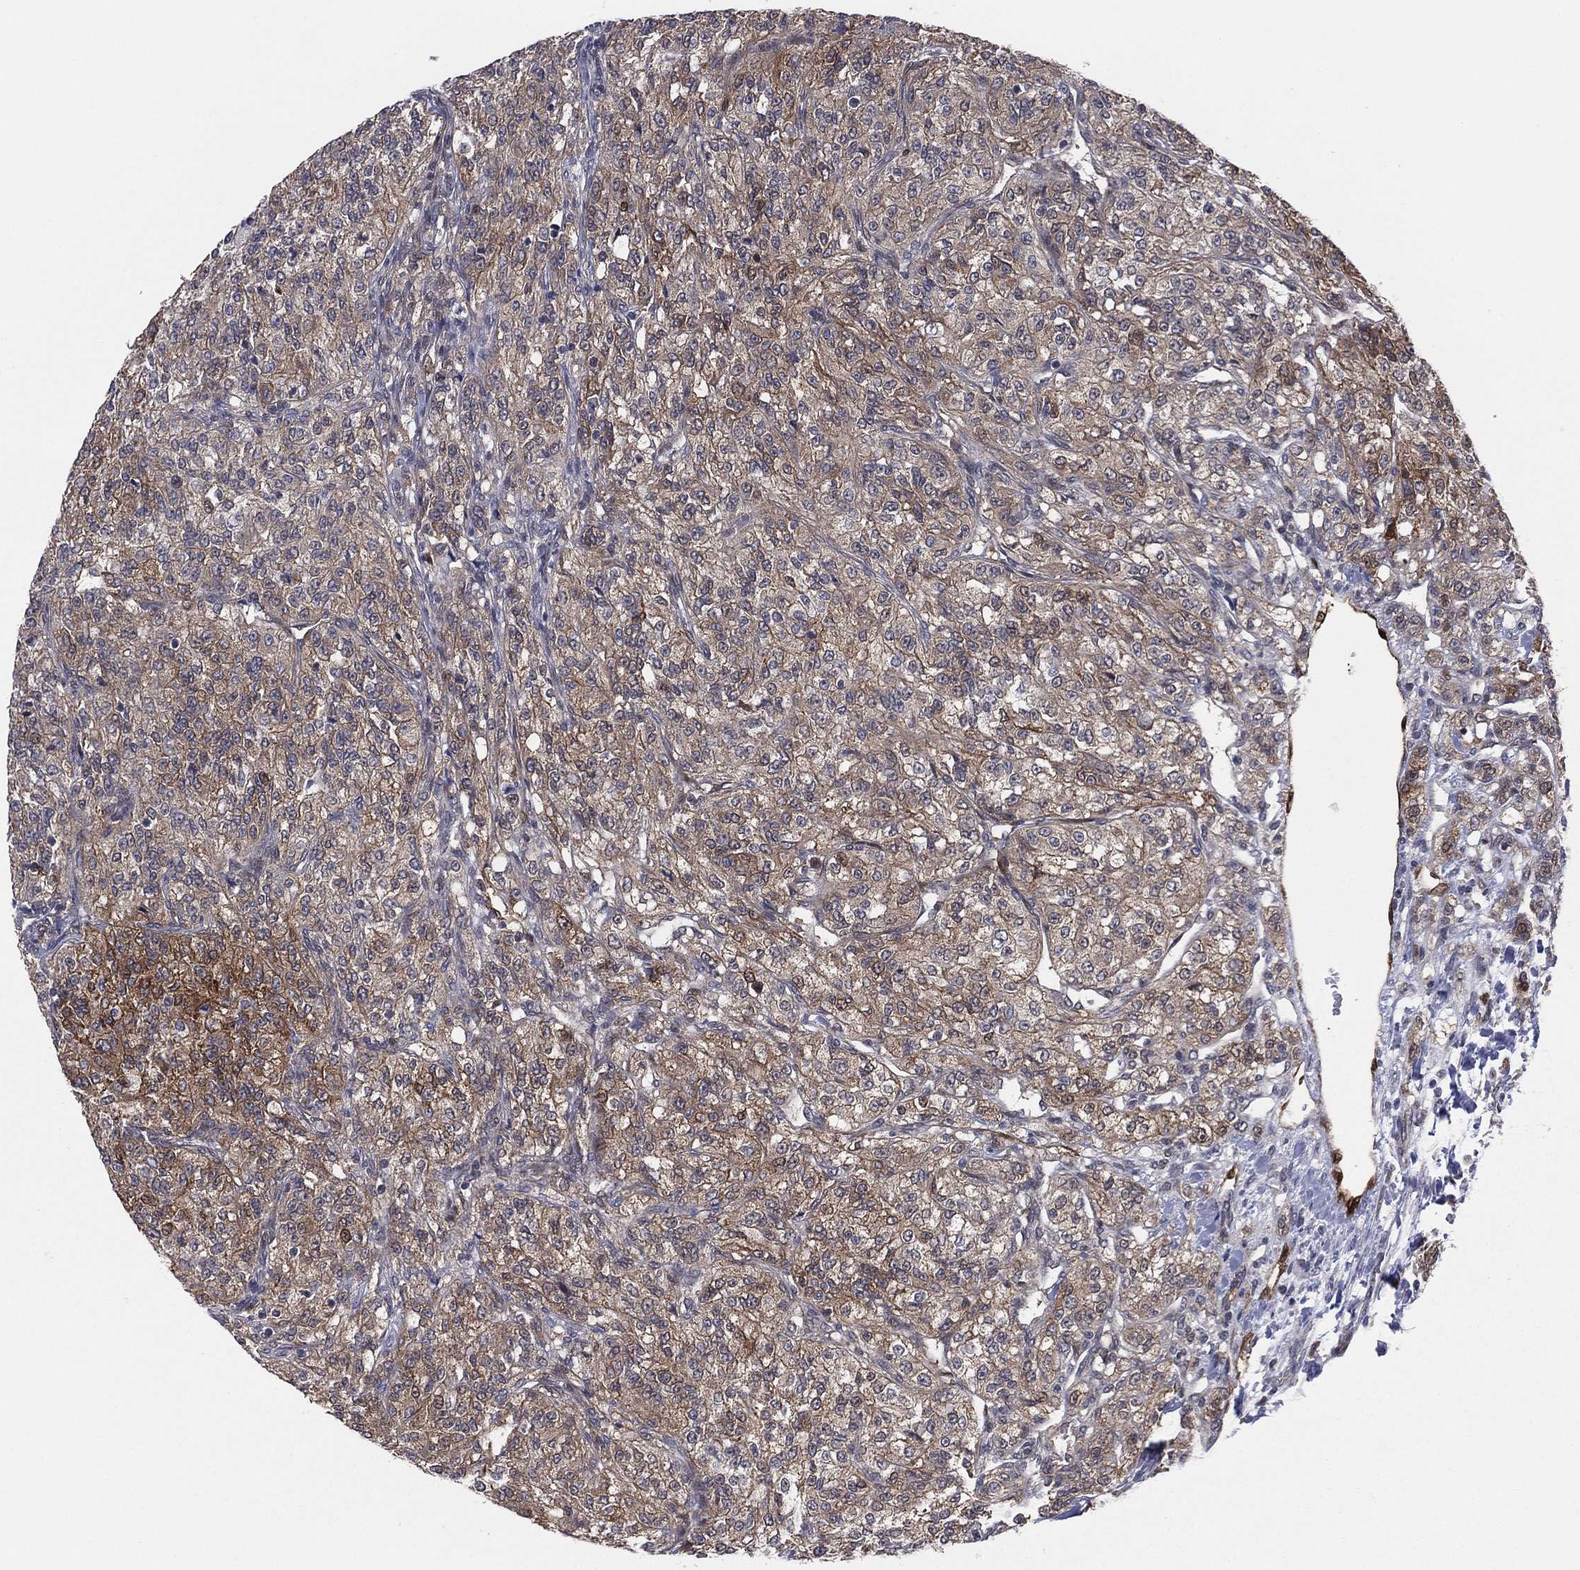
{"staining": {"intensity": "moderate", "quantity": "<25%", "location": "cytoplasmic/membranous"}, "tissue": "renal cancer", "cell_type": "Tumor cells", "image_type": "cancer", "snomed": [{"axis": "morphology", "description": "Adenocarcinoma, NOS"}, {"axis": "topography", "description": "Kidney"}], "caption": "This micrograph reveals IHC staining of renal cancer (adenocarcinoma), with low moderate cytoplasmic/membranous positivity in approximately <25% of tumor cells.", "gene": "SNCG", "patient": {"sex": "female", "age": 63}}